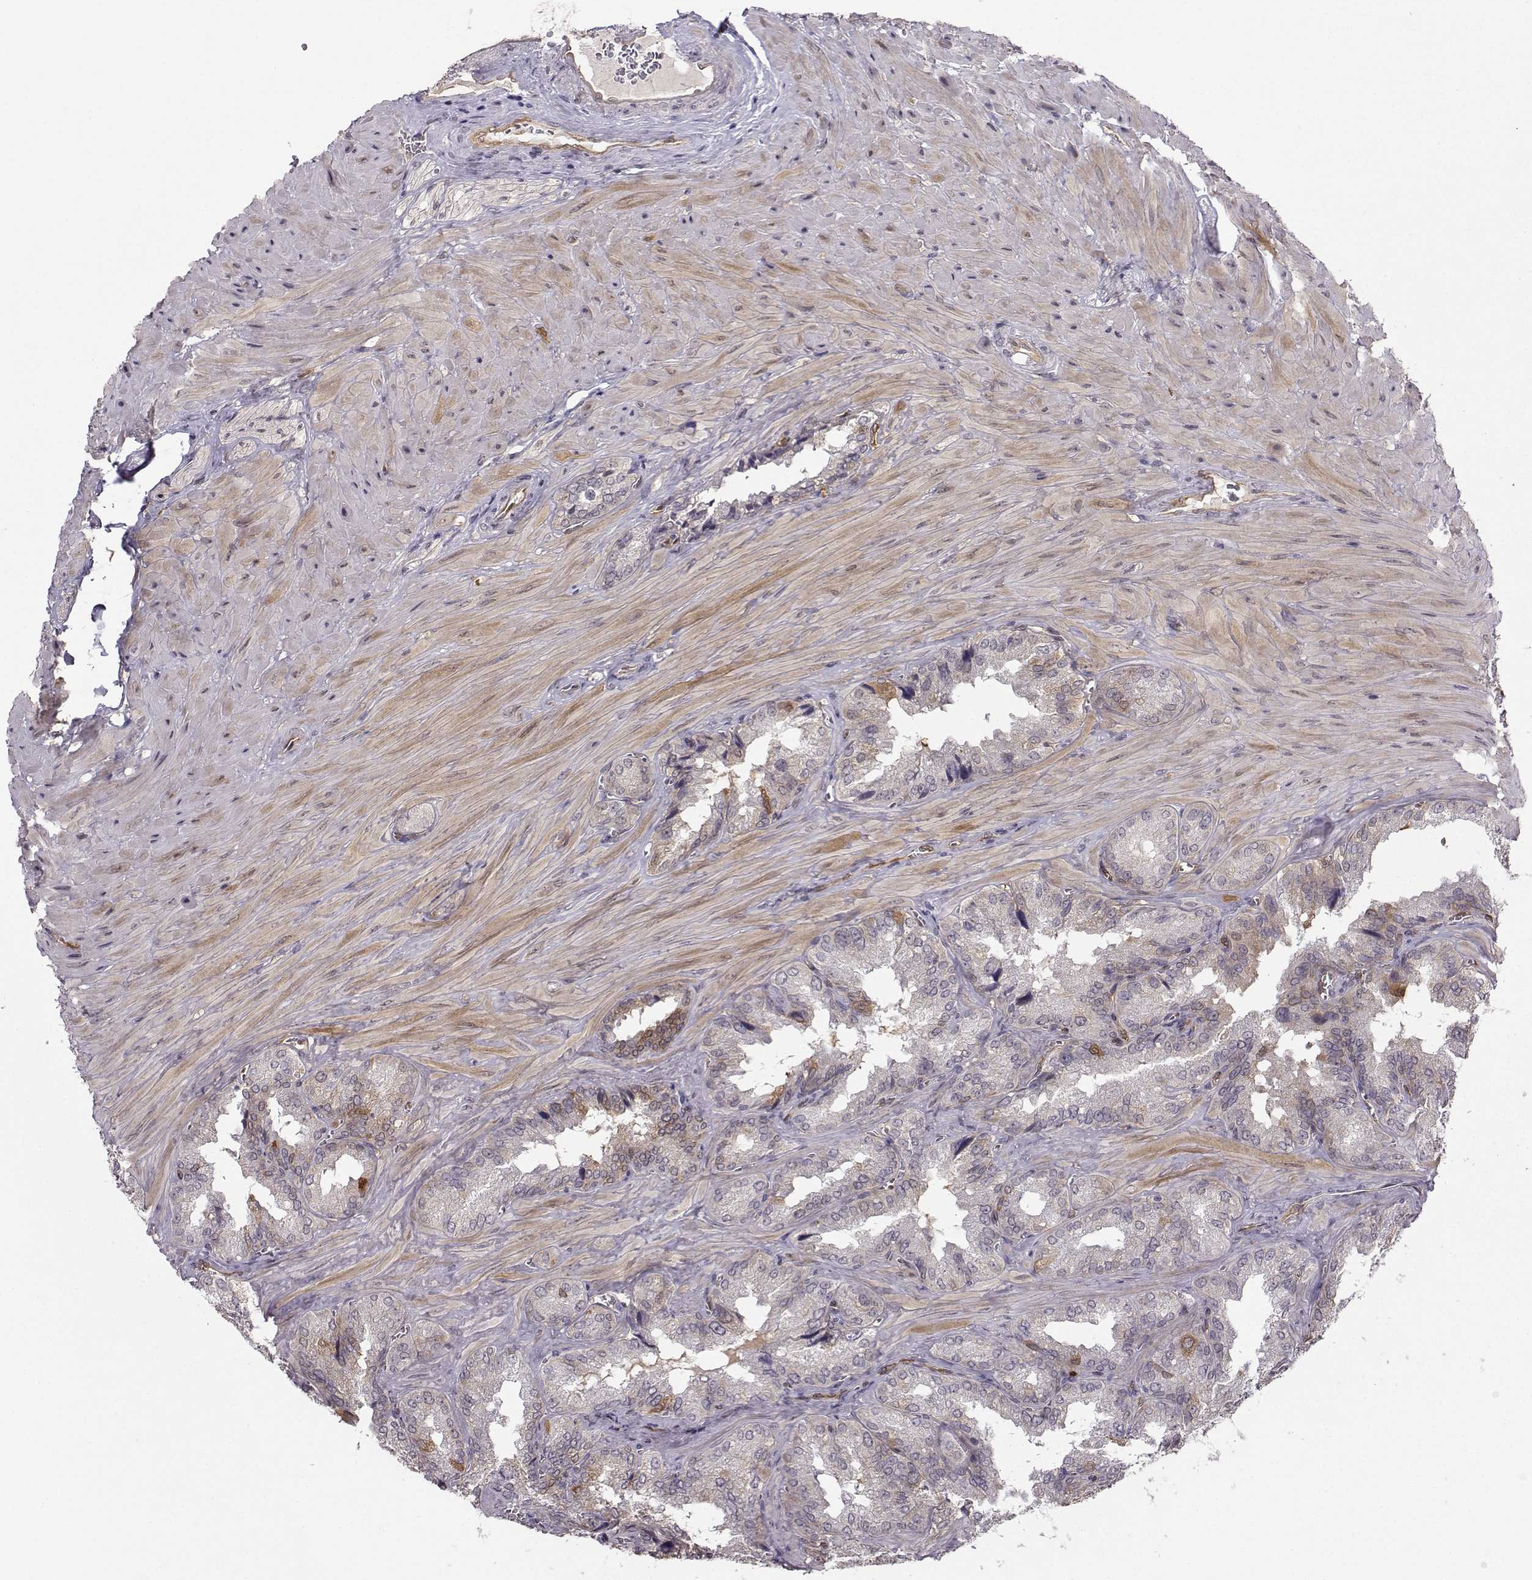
{"staining": {"intensity": "negative", "quantity": "none", "location": "none"}, "tissue": "seminal vesicle", "cell_type": "Glandular cells", "image_type": "normal", "snomed": [{"axis": "morphology", "description": "Normal tissue, NOS"}, {"axis": "topography", "description": "Seminal veicle"}], "caption": "The micrograph demonstrates no significant expression in glandular cells of seminal vesicle.", "gene": "NQO1", "patient": {"sex": "male", "age": 37}}